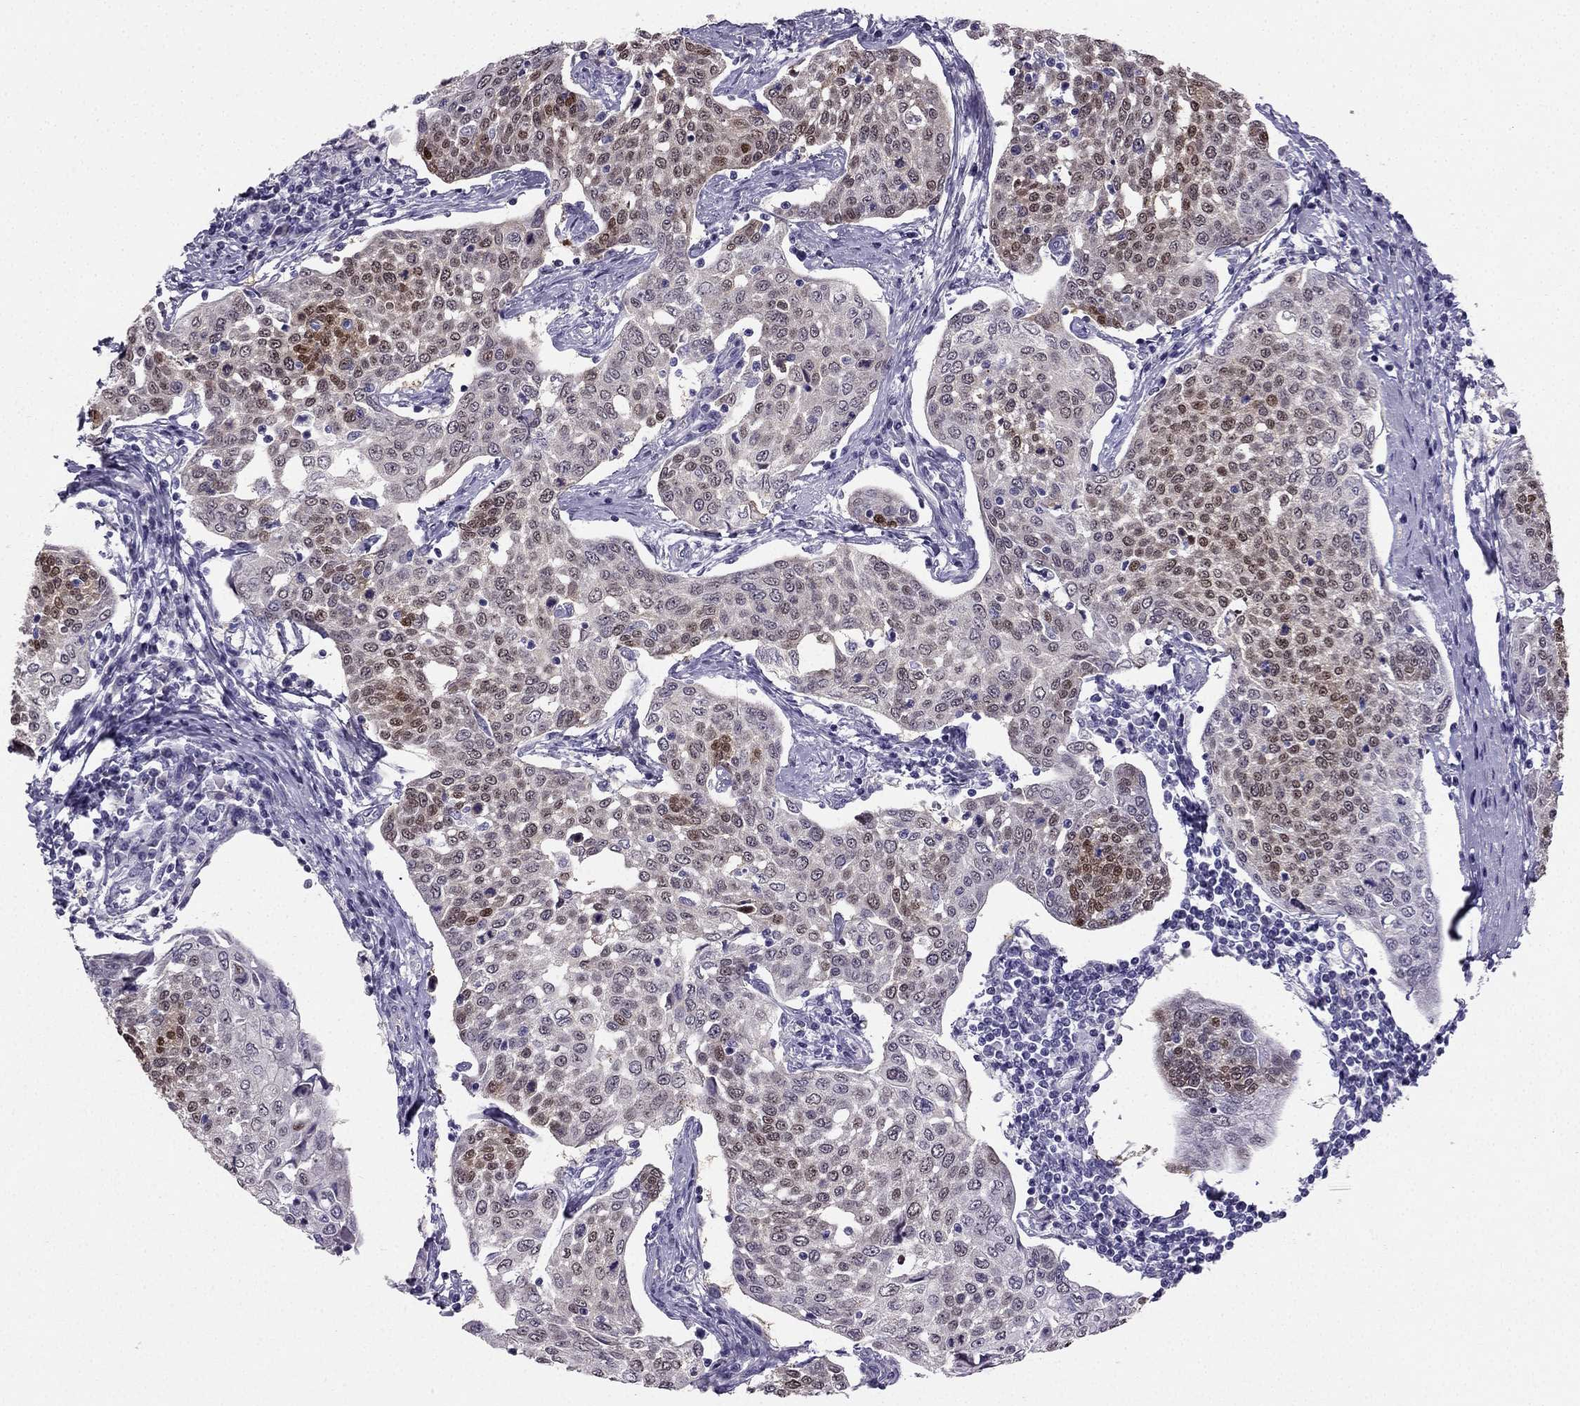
{"staining": {"intensity": "moderate", "quantity": "25%-75%", "location": "nuclear"}, "tissue": "cervical cancer", "cell_type": "Tumor cells", "image_type": "cancer", "snomed": [{"axis": "morphology", "description": "Squamous cell carcinoma, NOS"}, {"axis": "topography", "description": "Cervix"}], "caption": "Human squamous cell carcinoma (cervical) stained for a protein (brown) reveals moderate nuclear positive positivity in approximately 25%-75% of tumor cells.", "gene": "RSPH14", "patient": {"sex": "female", "age": 34}}